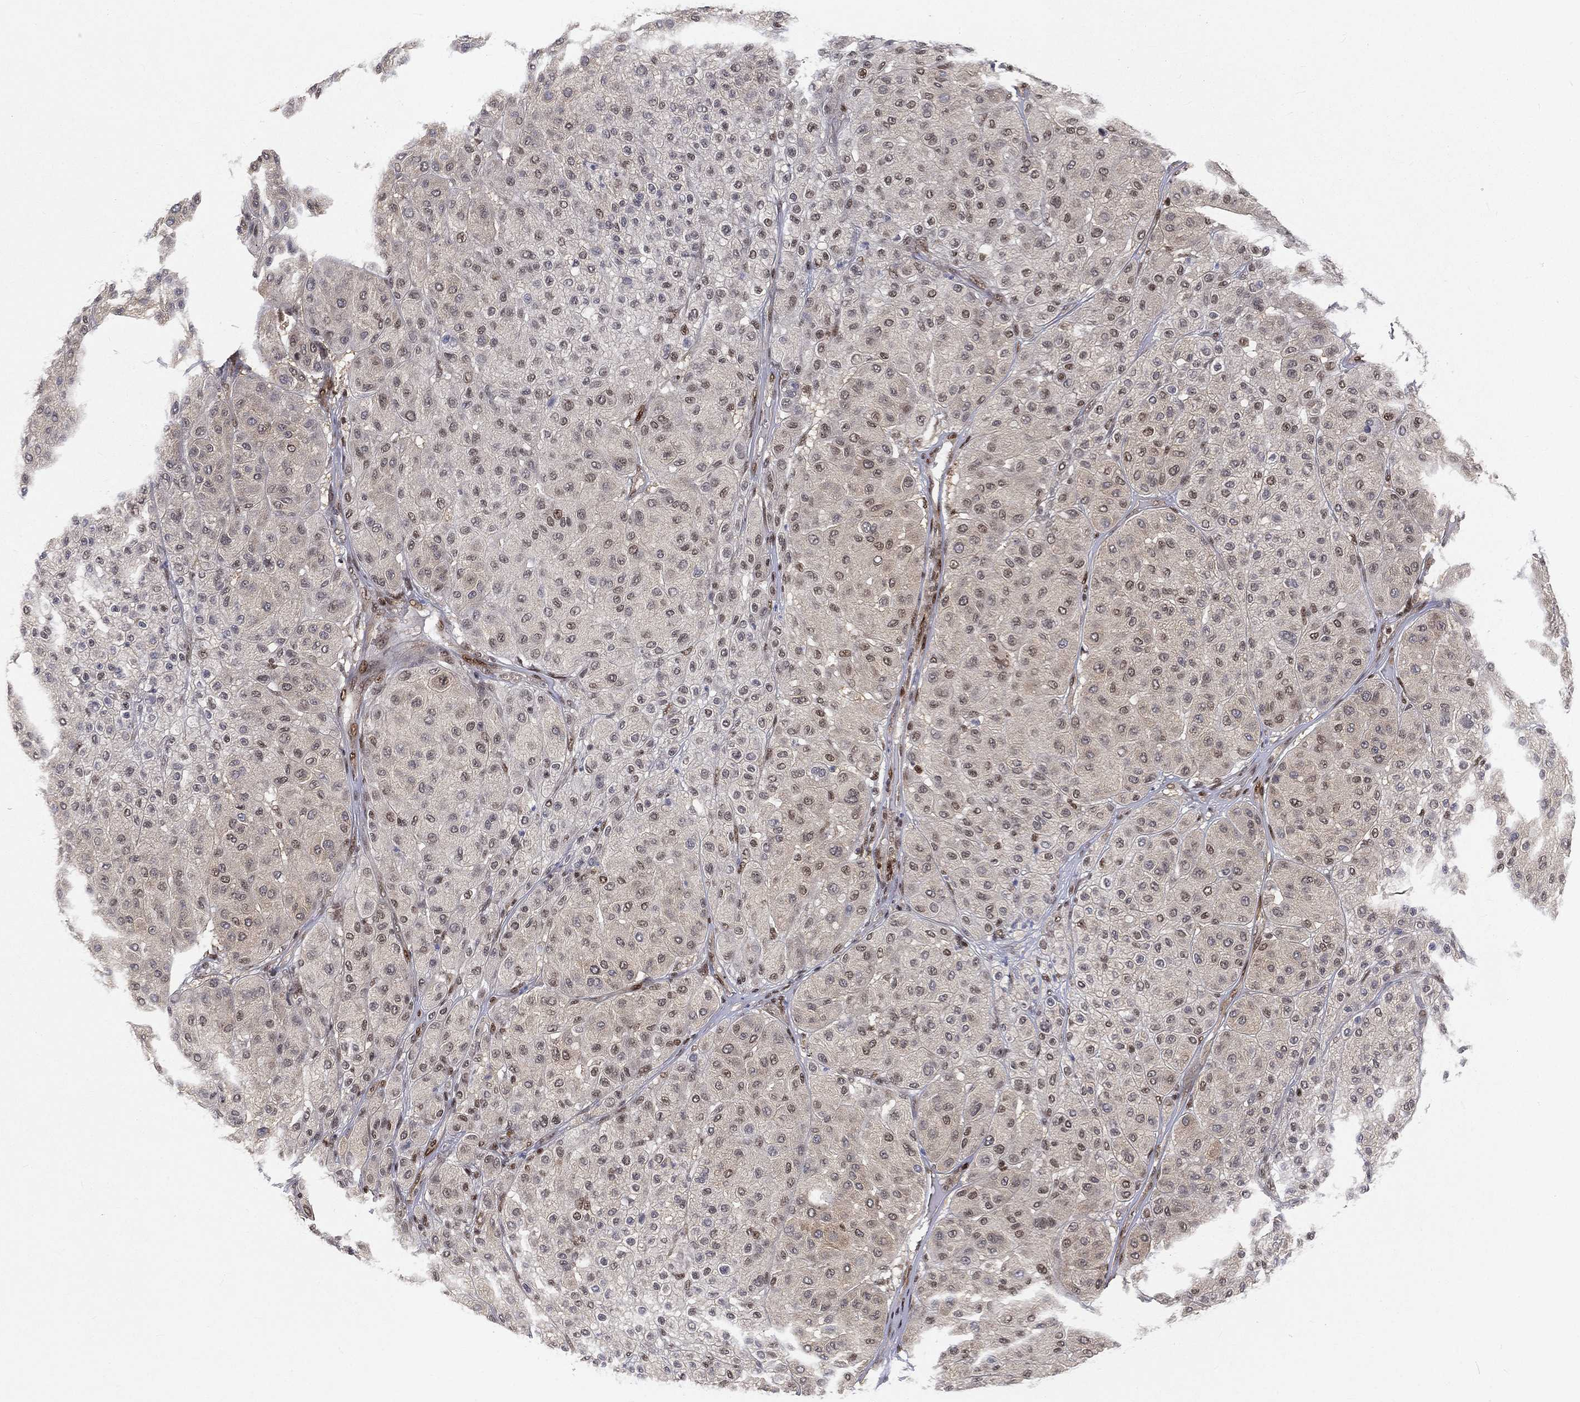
{"staining": {"intensity": "weak", "quantity": "<25%", "location": "nuclear"}, "tissue": "melanoma", "cell_type": "Tumor cells", "image_type": "cancer", "snomed": [{"axis": "morphology", "description": "Malignant melanoma, Metastatic site"}, {"axis": "topography", "description": "Smooth muscle"}], "caption": "IHC photomicrograph of neoplastic tissue: malignant melanoma (metastatic site) stained with DAB (3,3'-diaminobenzidine) exhibits no significant protein staining in tumor cells.", "gene": "CRTC3", "patient": {"sex": "male", "age": 41}}